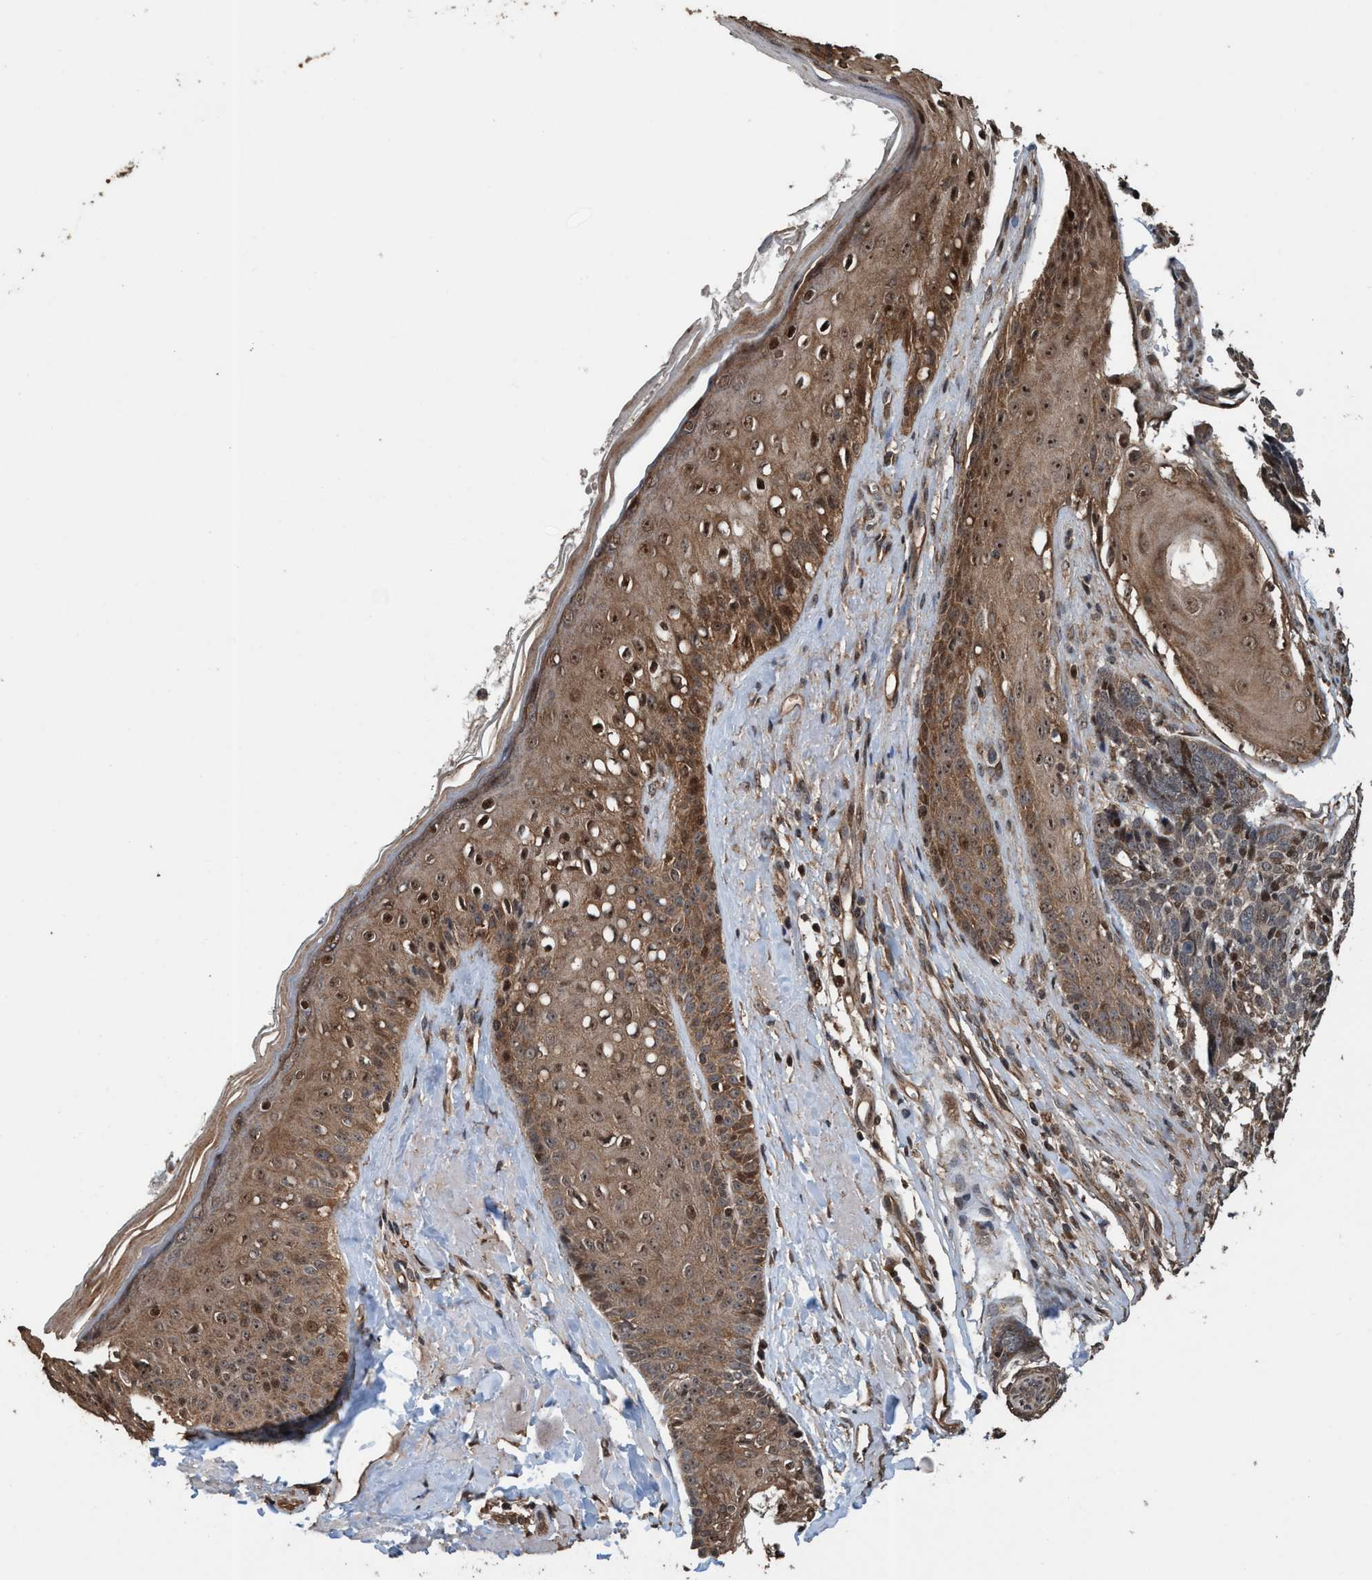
{"staining": {"intensity": "strong", "quantity": "<25%", "location": "nuclear"}, "tissue": "skin cancer", "cell_type": "Tumor cells", "image_type": "cancer", "snomed": [{"axis": "morphology", "description": "Basal cell carcinoma"}, {"axis": "topography", "description": "Skin"}], "caption": "Skin basal cell carcinoma tissue exhibits strong nuclear expression in approximately <25% of tumor cells", "gene": "TRPC7", "patient": {"sex": "male", "age": 84}}